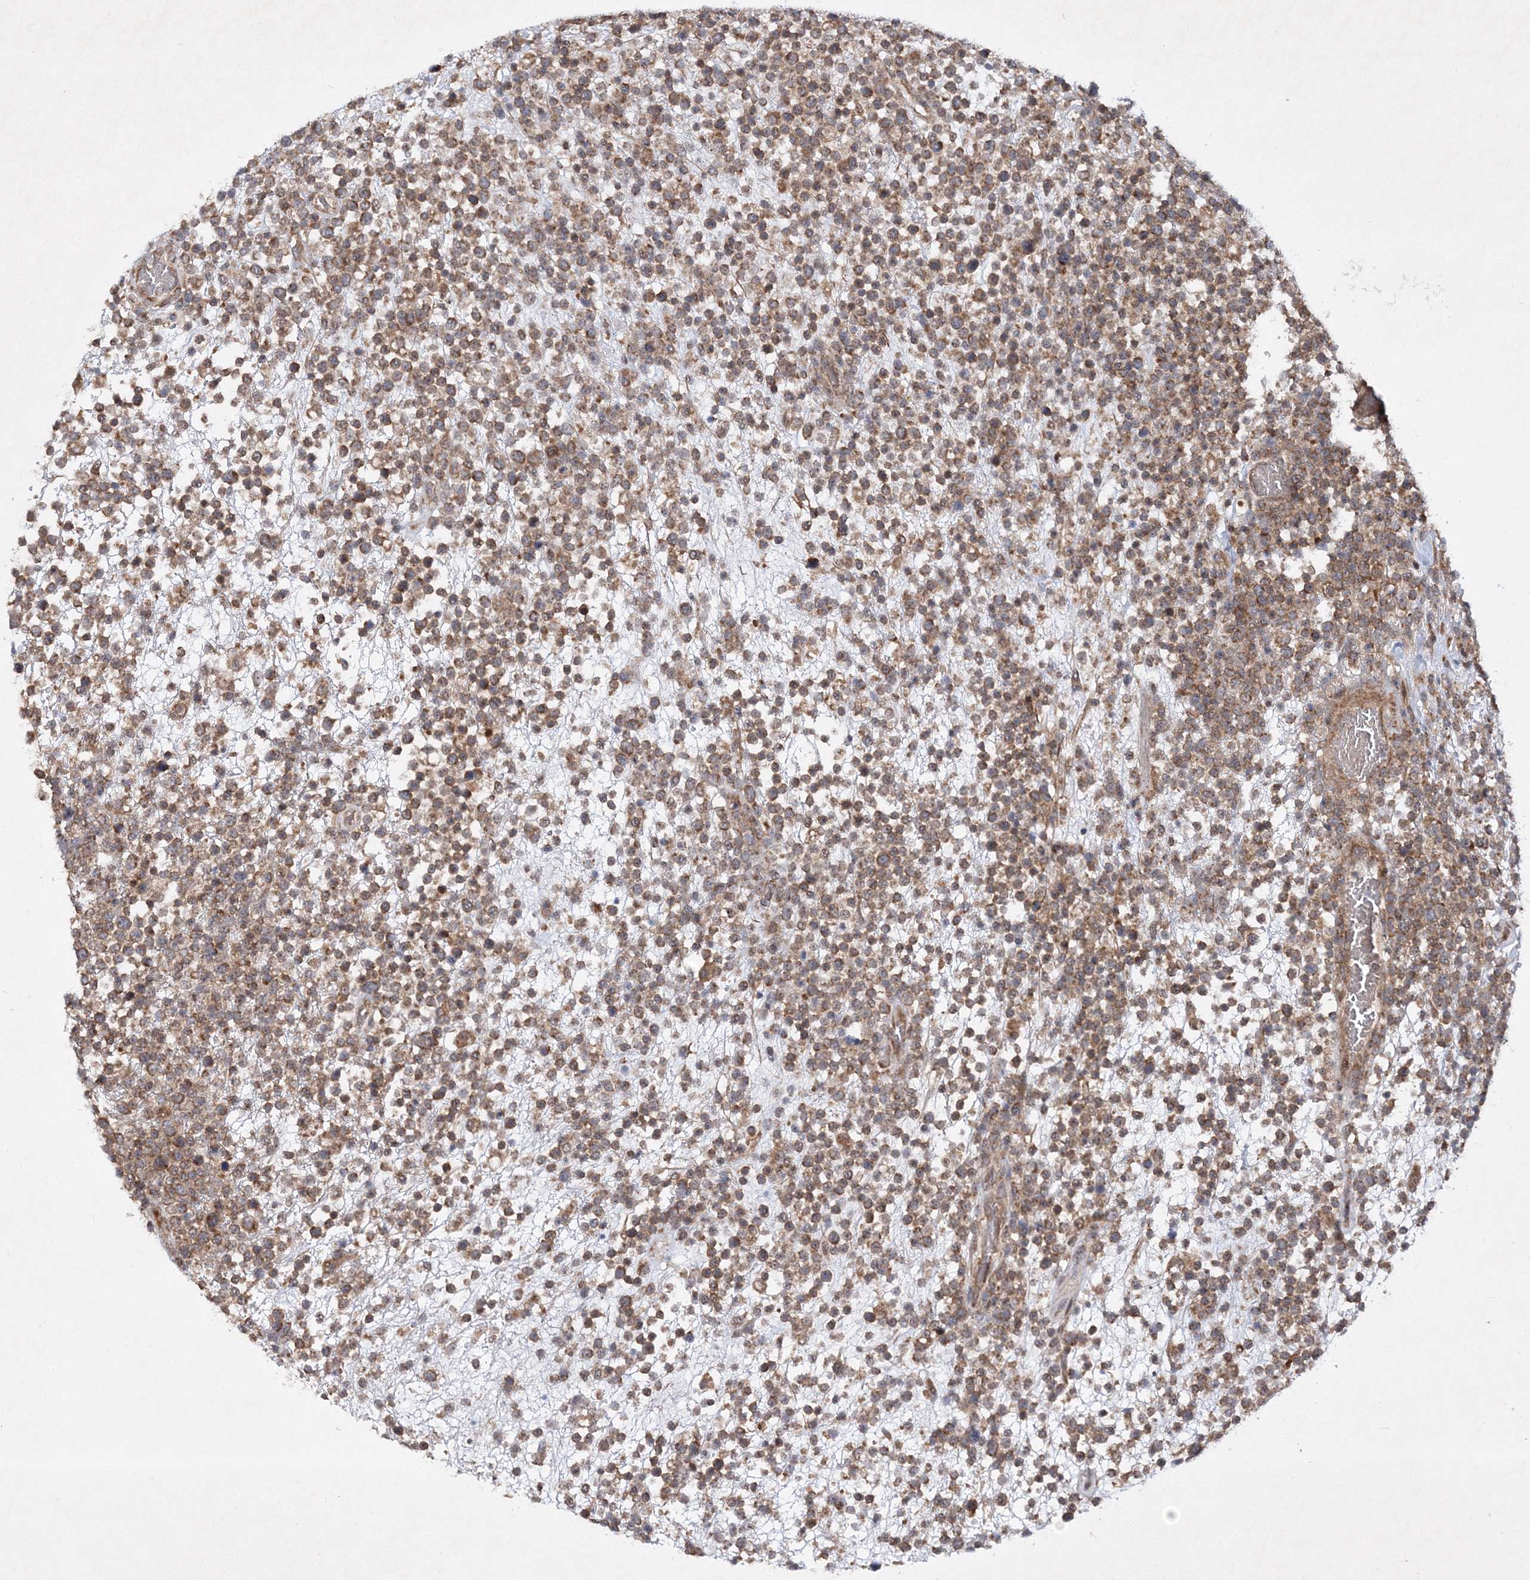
{"staining": {"intensity": "moderate", "quantity": "25%-75%", "location": "cytoplasmic/membranous"}, "tissue": "lymphoma", "cell_type": "Tumor cells", "image_type": "cancer", "snomed": [{"axis": "morphology", "description": "Malignant lymphoma, non-Hodgkin's type, High grade"}, {"axis": "topography", "description": "Colon"}], "caption": "Immunohistochemical staining of human lymphoma demonstrates moderate cytoplasmic/membranous protein expression in approximately 25%-75% of tumor cells. Immunohistochemistry stains the protein of interest in brown and the nuclei are stained blue.", "gene": "SCRN3", "patient": {"sex": "female", "age": 53}}